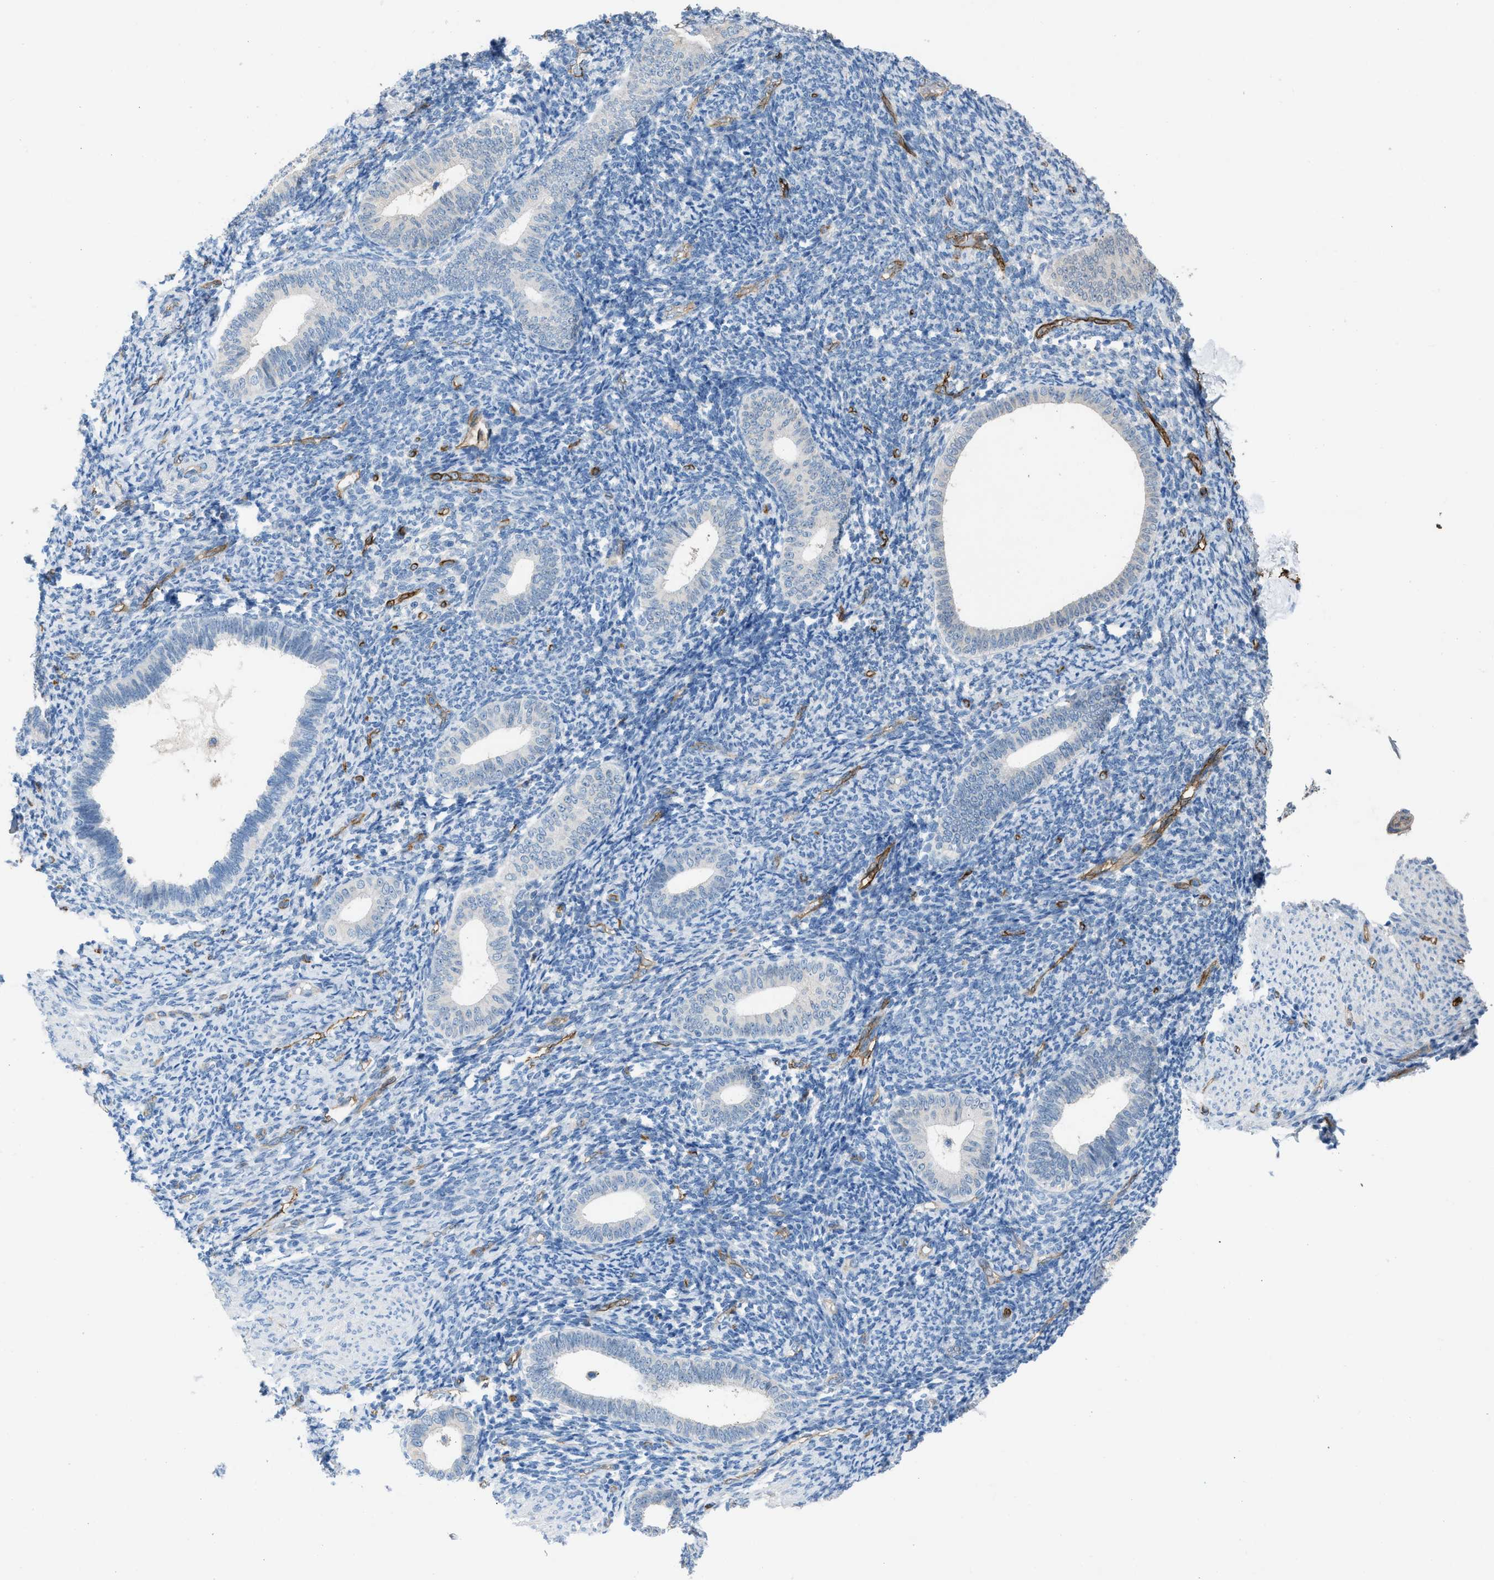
{"staining": {"intensity": "negative", "quantity": "none", "location": "none"}, "tissue": "endometrium", "cell_type": "Cells in endometrial stroma", "image_type": "normal", "snomed": [{"axis": "morphology", "description": "Normal tissue, NOS"}, {"axis": "topography", "description": "Endometrium"}], "caption": "This is an immunohistochemistry photomicrograph of unremarkable human endometrium. There is no staining in cells in endometrial stroma.", "gene": "DYSF", "patient": {"sex": "female", "age": 66}}